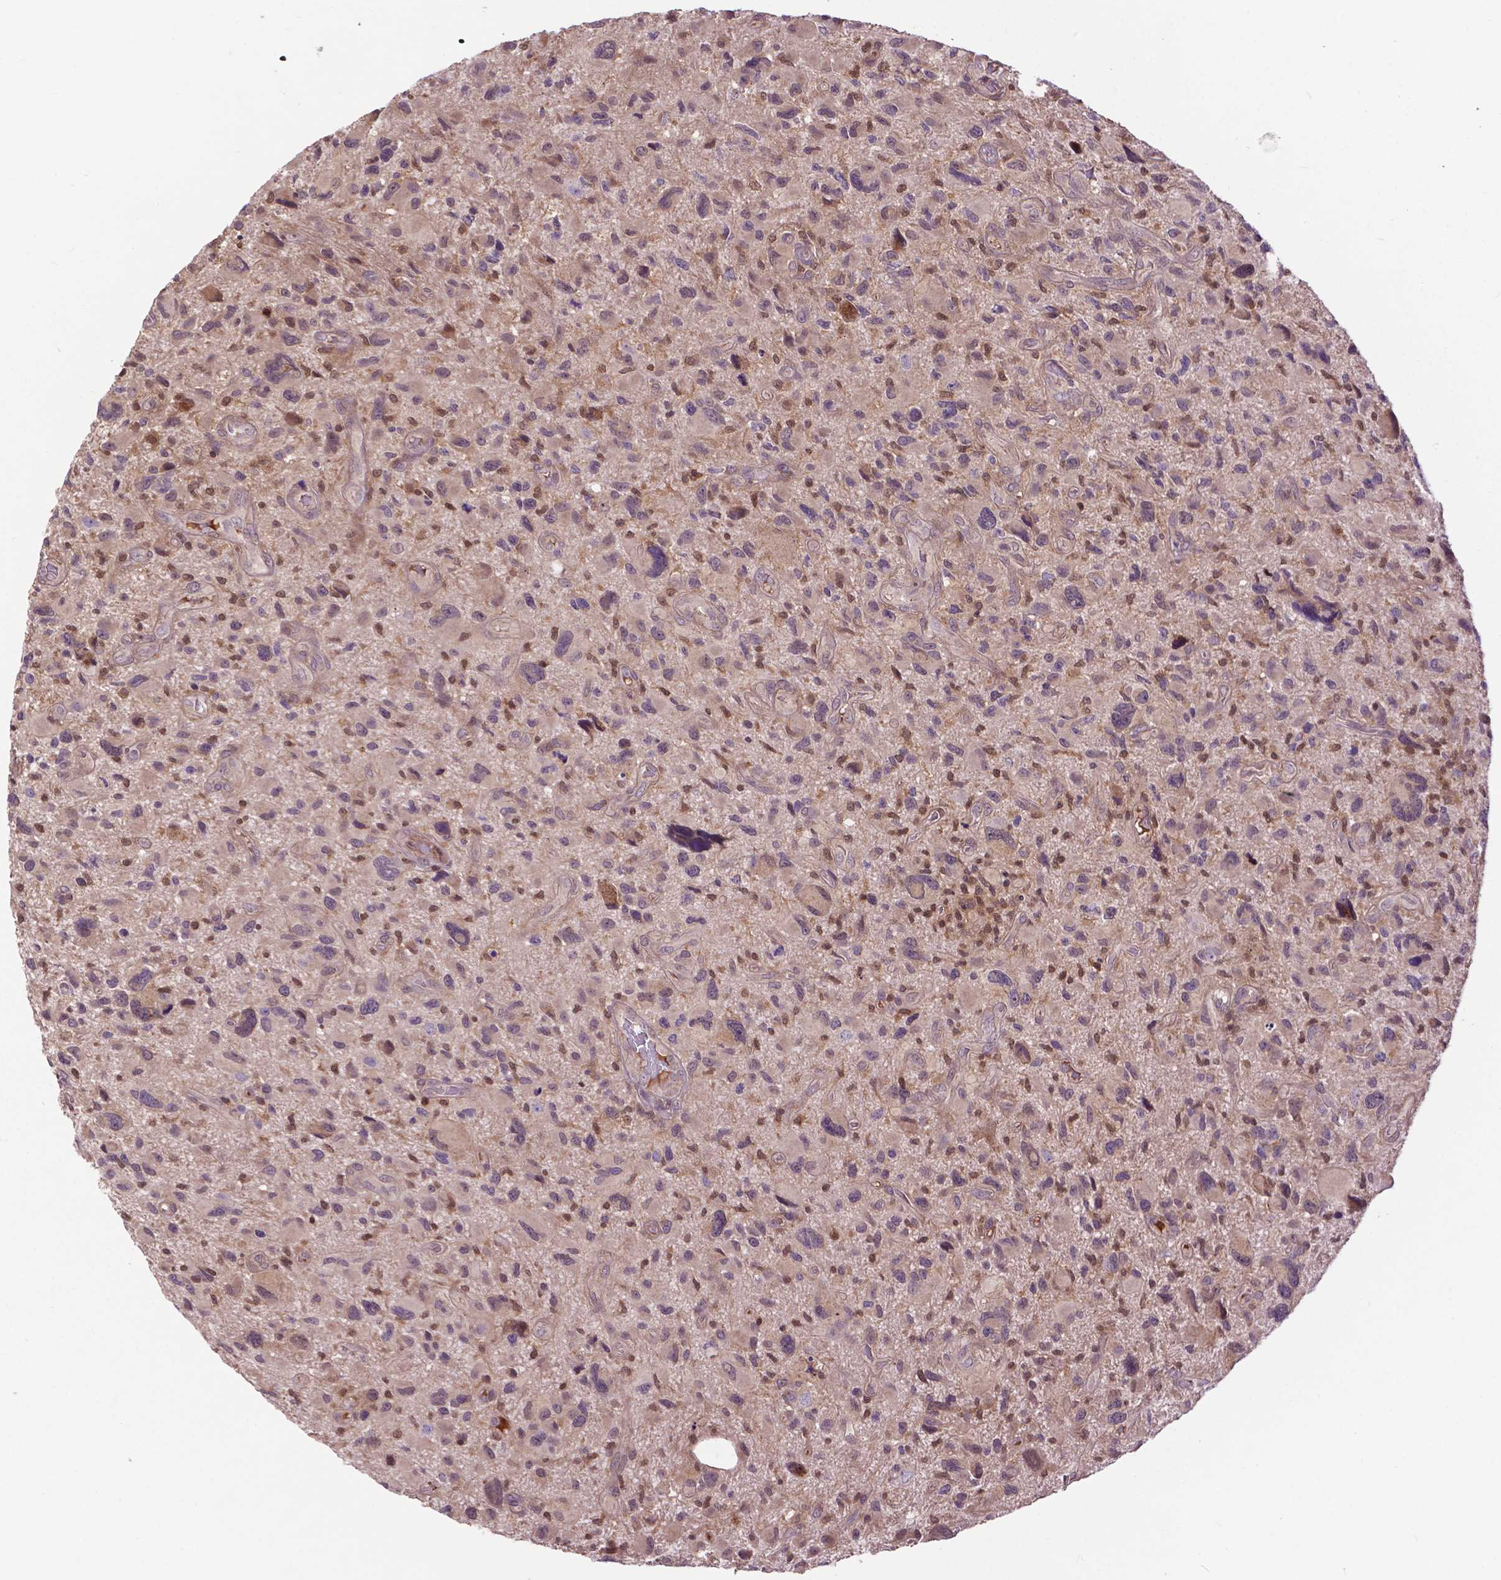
{"staining": {"intensity": "weak", "quantity": "25%-75%", "location": "cytoplasmic/membranous"}, "tissue": "glioma", "cell_type": "Tumor cells", "image_type": "cancer", "snomed": [{"axis": "morphology", "description": "Glioma, malignant, NOS"}, {"axis": "morphology", "description": "Glioma, malignant, High grade"}, {"axis": "topography", "description": "Brain"}], "caption": "A brown stain highlights weak cytoplasmic/membranous expression of a protein in human malignant glioma tumor cells.", "gene": "CHMP4A", "patient": {"sex": "female", "age": 71}}